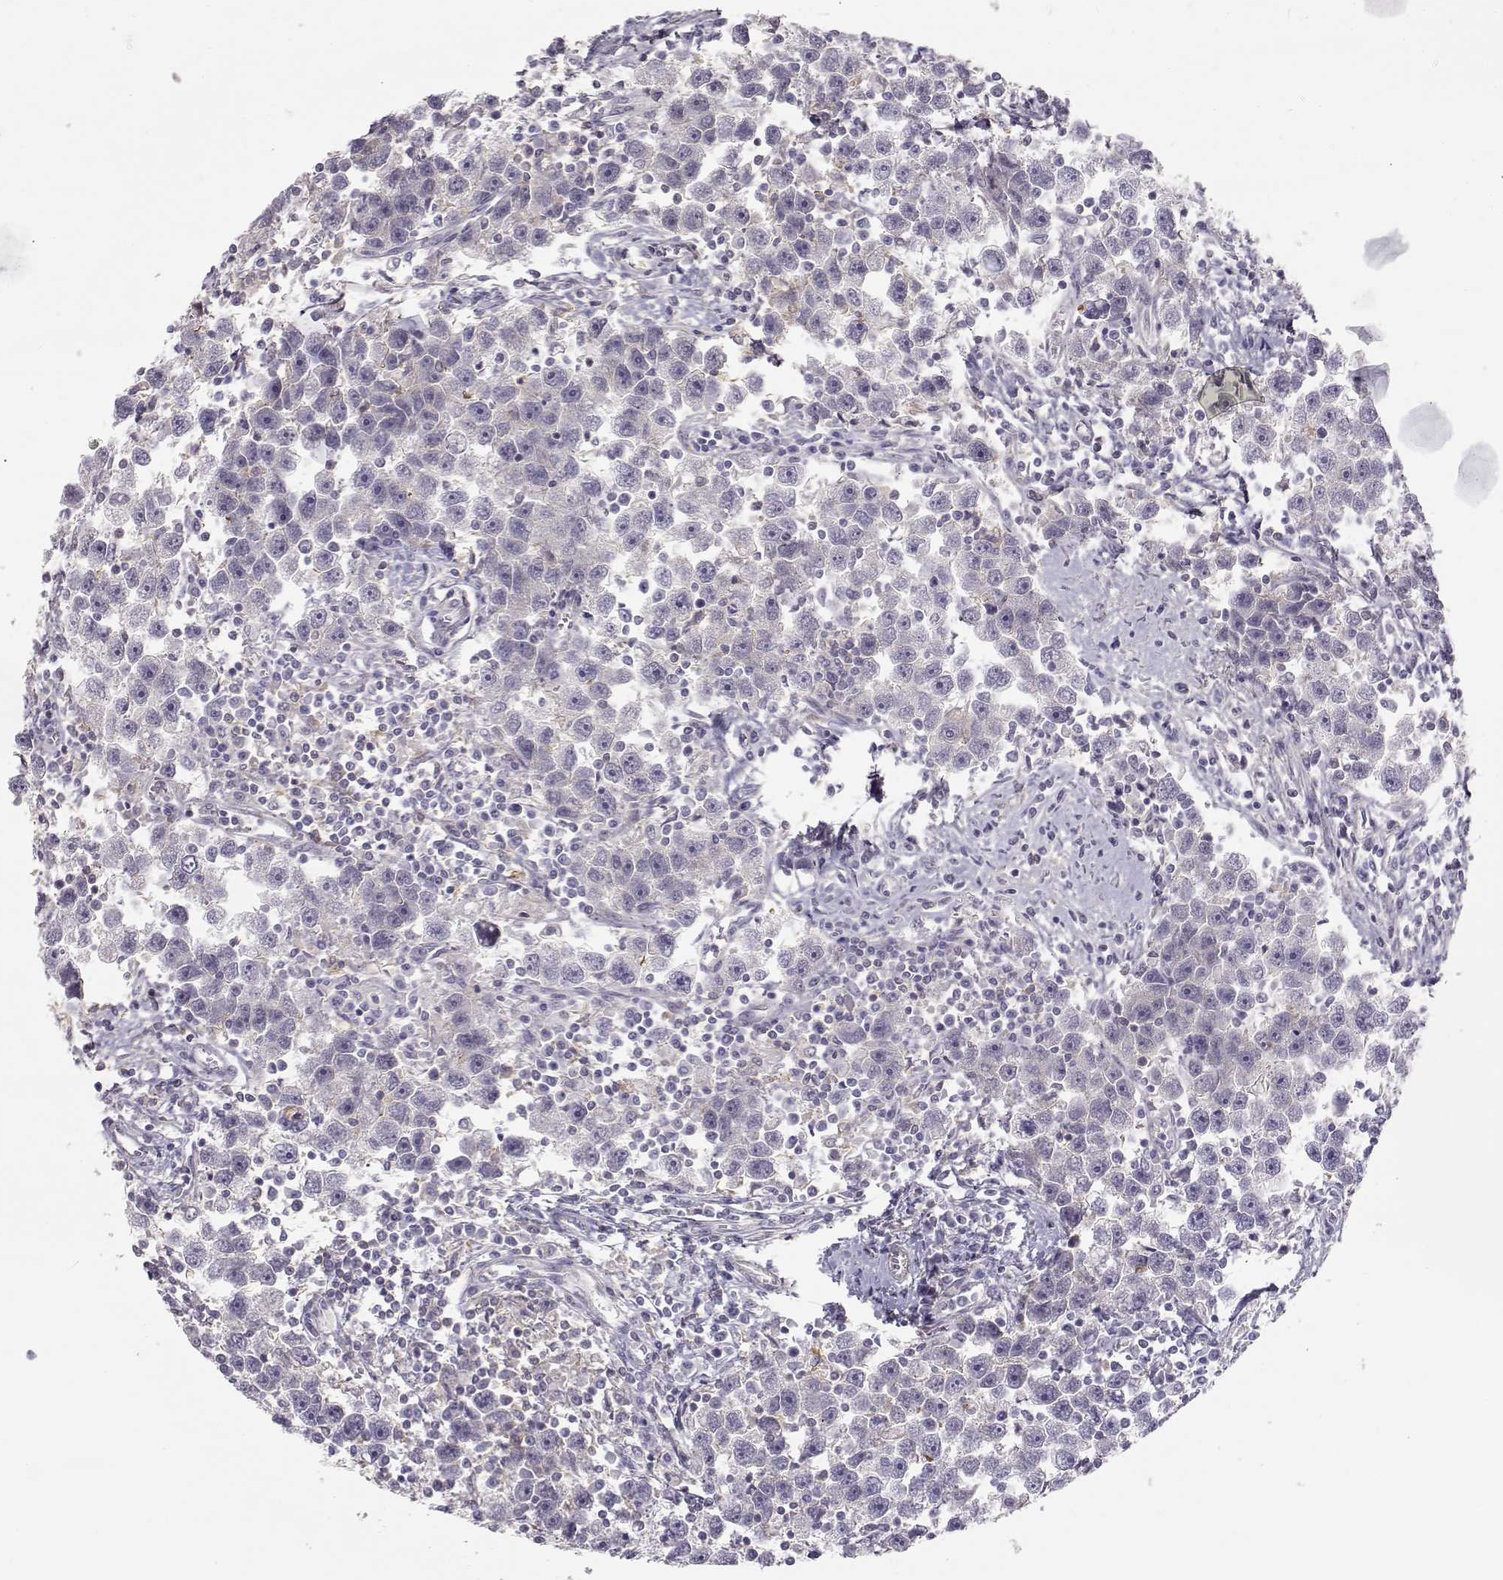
{"staining": {"intensity": "negative", "quantity": "none", "location": "none"}, "tissue": "testis cancer", "cell_type": "Tumor cells", "image_type": "cancer", "snomed": [{"axis": "morphology", "description": "Seminoma, NOS"}, {"axis": "topography", "description": "Testis"}], "caption": "Tumor cells show no significant staining in testis seminoma. The staining was performed using DAB to visualize the protein expression in brown, while the nuclei were stained in blue with hematoxylin (Magnification: 20x).", "gene": "DAPL1", "patient": {"sex": "male", "age": 30}}